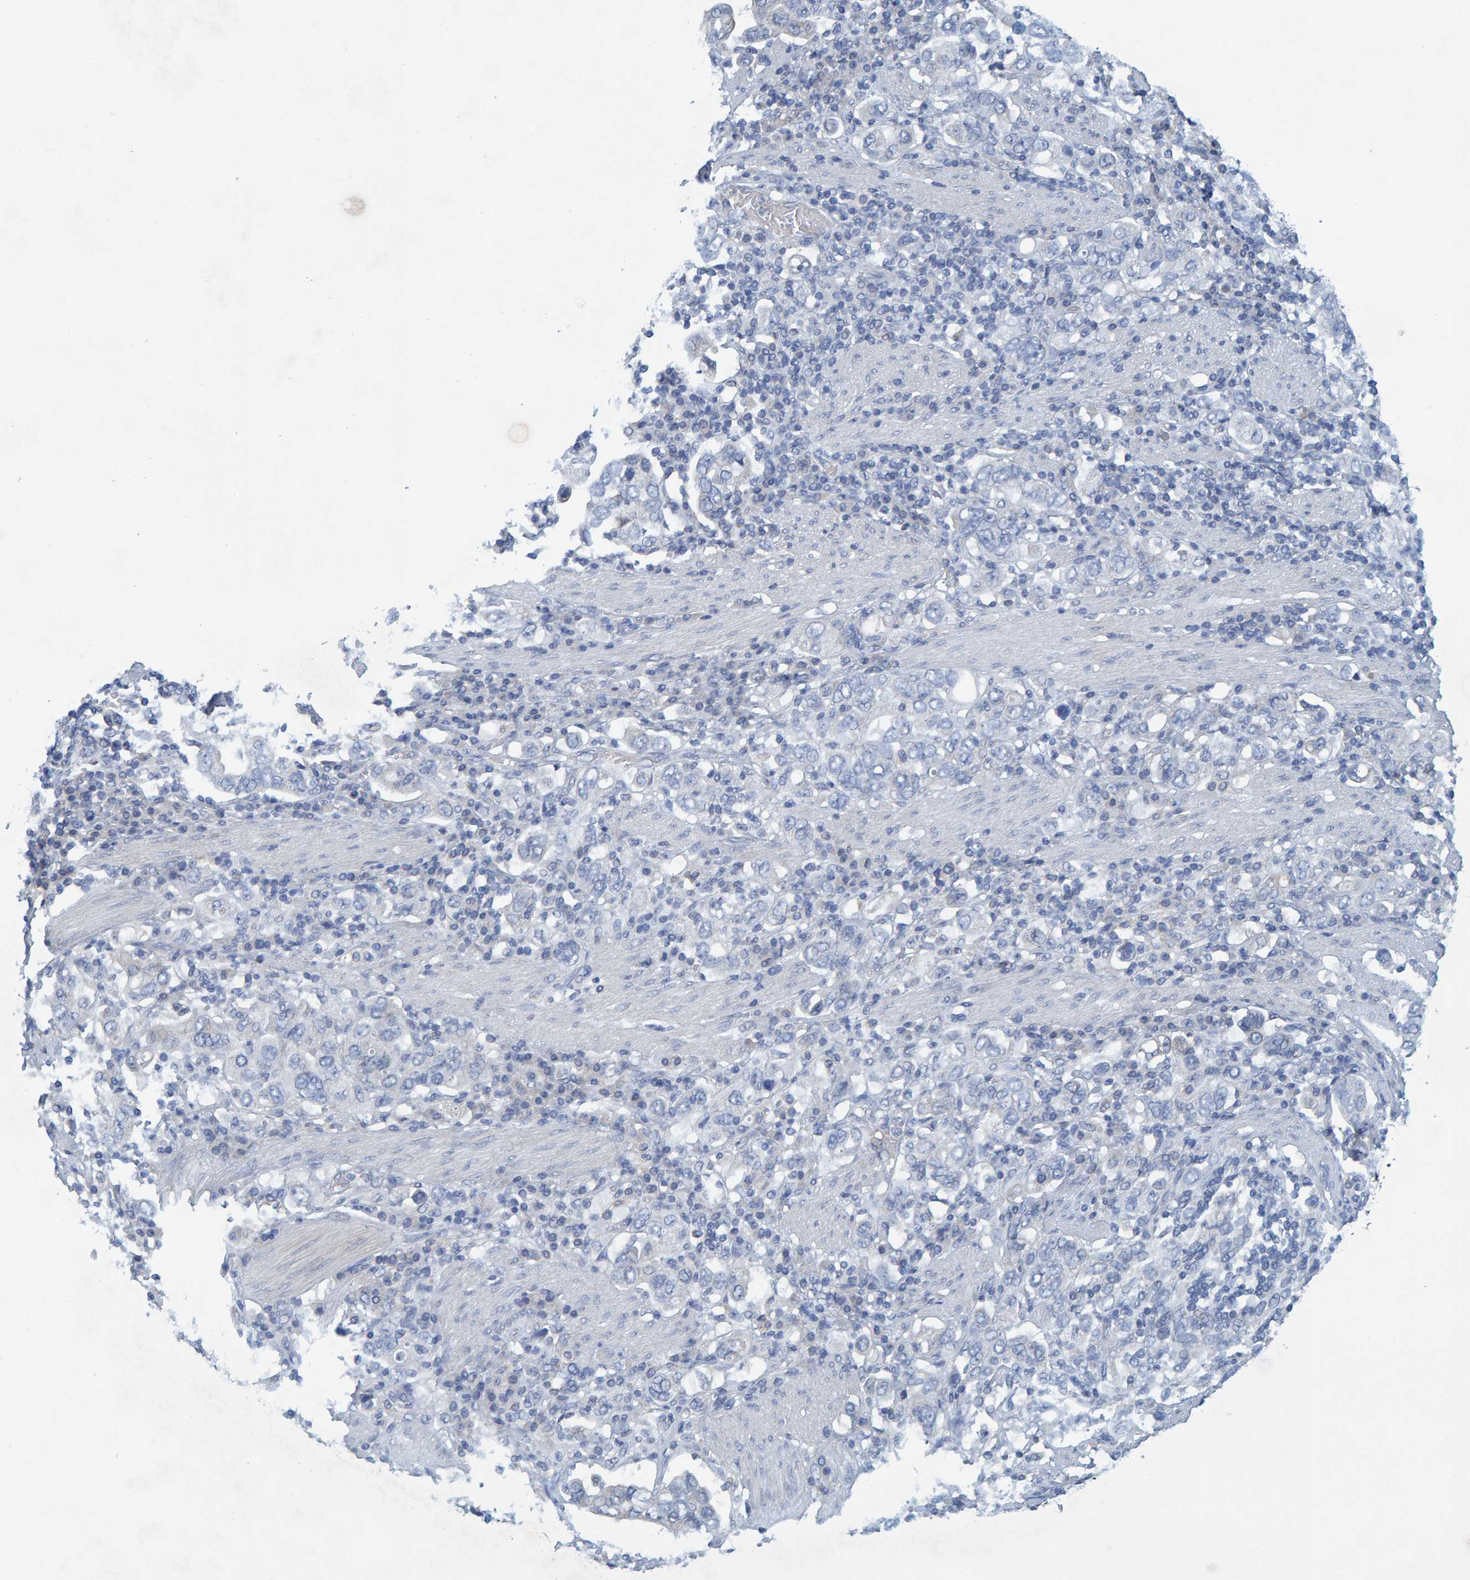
{"staining": {"intensity": "negative", "quantity": "none", "location": "none"}, "tissue": "stomach cancer", "cell_type": "Tumor cells", "image_type": "cancer", "snomed": [{"axis": "morphology", "description": "Adenocarcinoma, NOS"}, {"axis": "topography", "description": "Stomach, upper"}], "caption": "Tumor cells show no significant protein positivity in stomach cancer (adenocarcinoma). (DAB (3,3'-diaminobenzidine) IHC with hematoxylin counter stain).", "gene": "ALAD", "patient": {"sex": "male", "age": 62}}